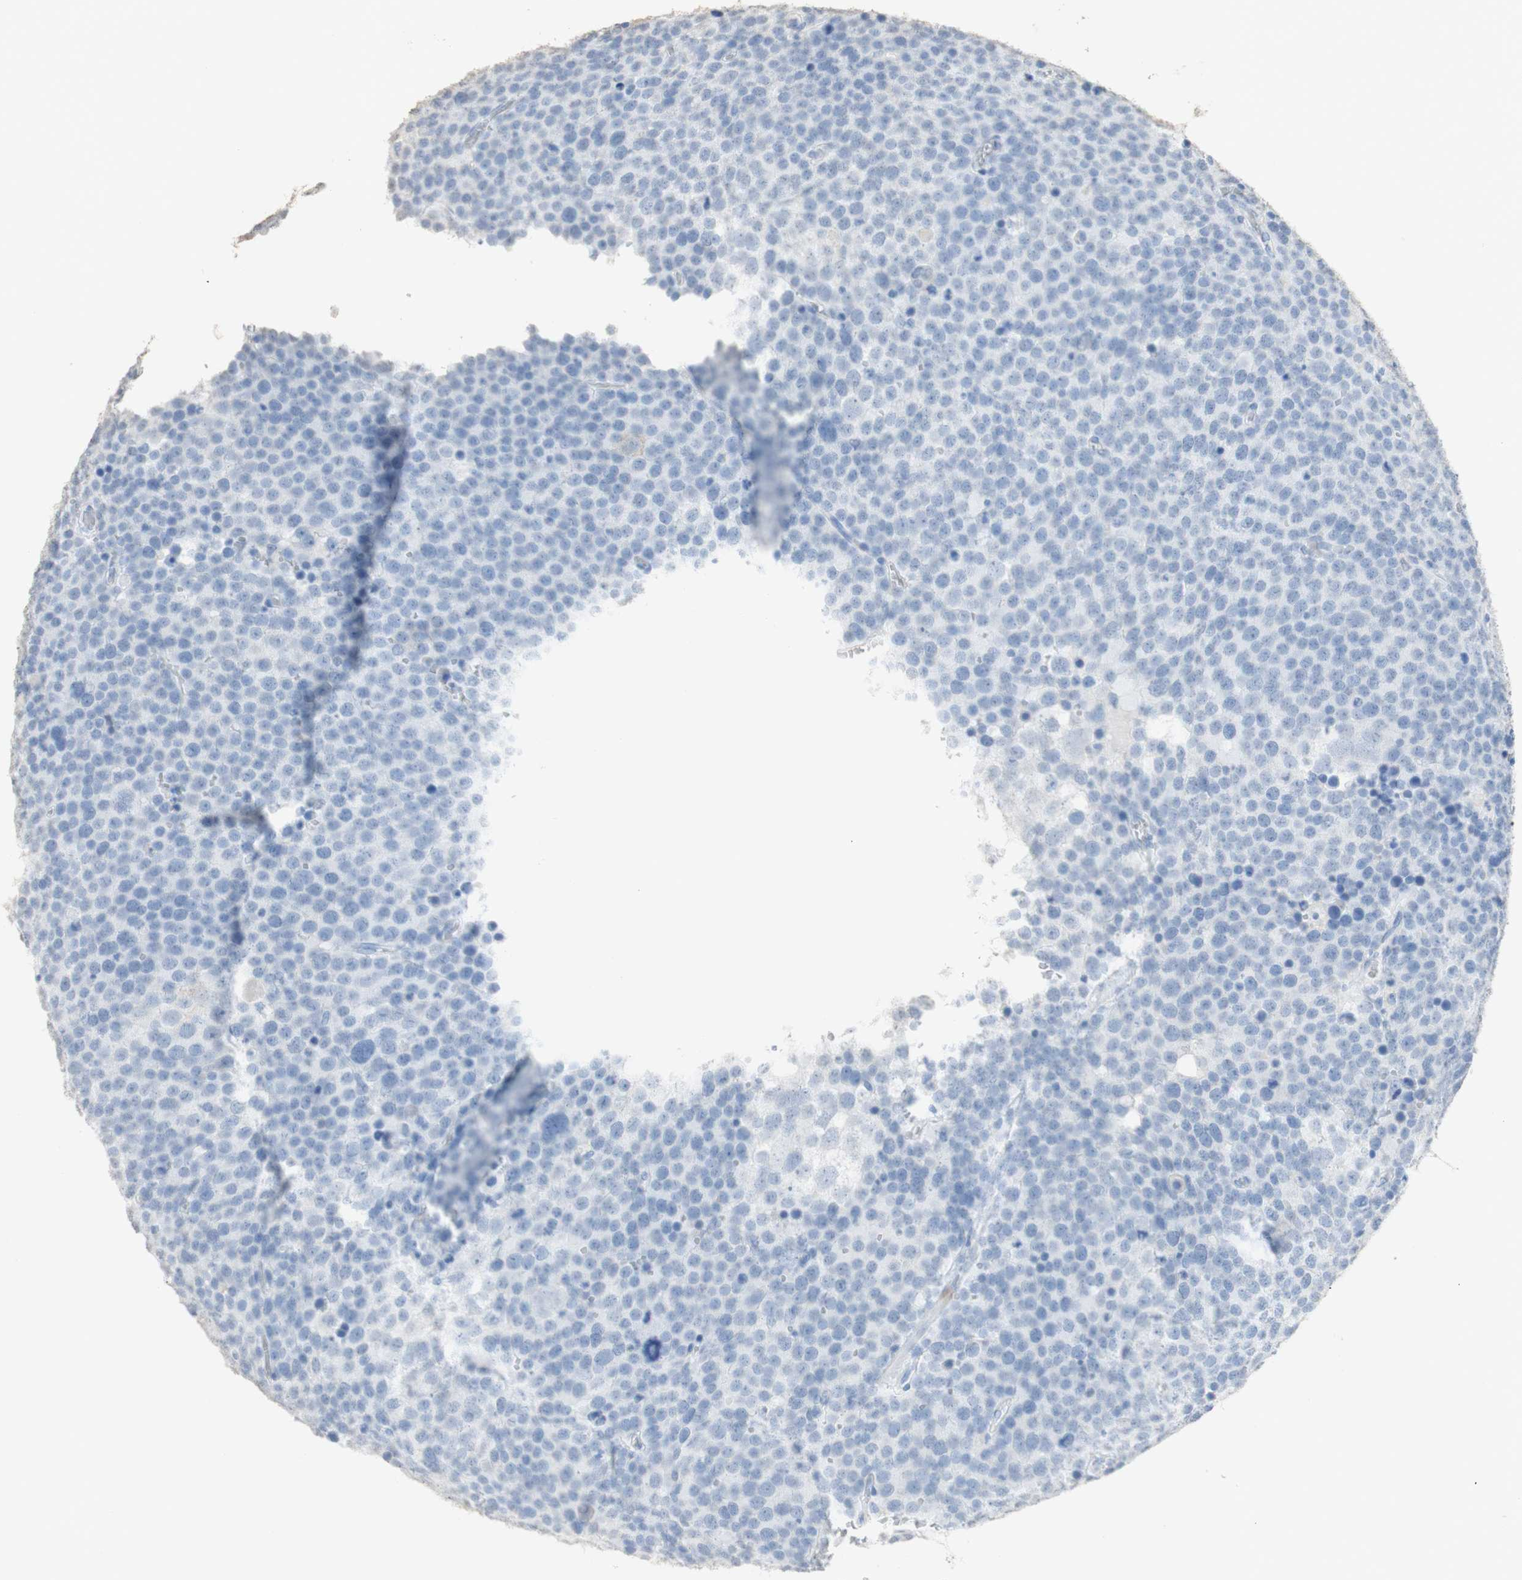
{"staining": {"intensity": "negative", "quantity": "none", "location": "none"}, "tissue": "testis cancer", "cell_type": "Tumor cells", "image_type": "cancer", "snomed": [{"axis": "morphology", "description": "Seminoma, NOS"}, {"axis": "topography", "description": "Testis"}], "caption": "This is an immunohistochemistry (IHC) photomicrograph of human testis cancer (seminoma). There is no positivity in tumor cells.", "gene": "L1CAM", "patient": {"sex": "male", "age": 71}}